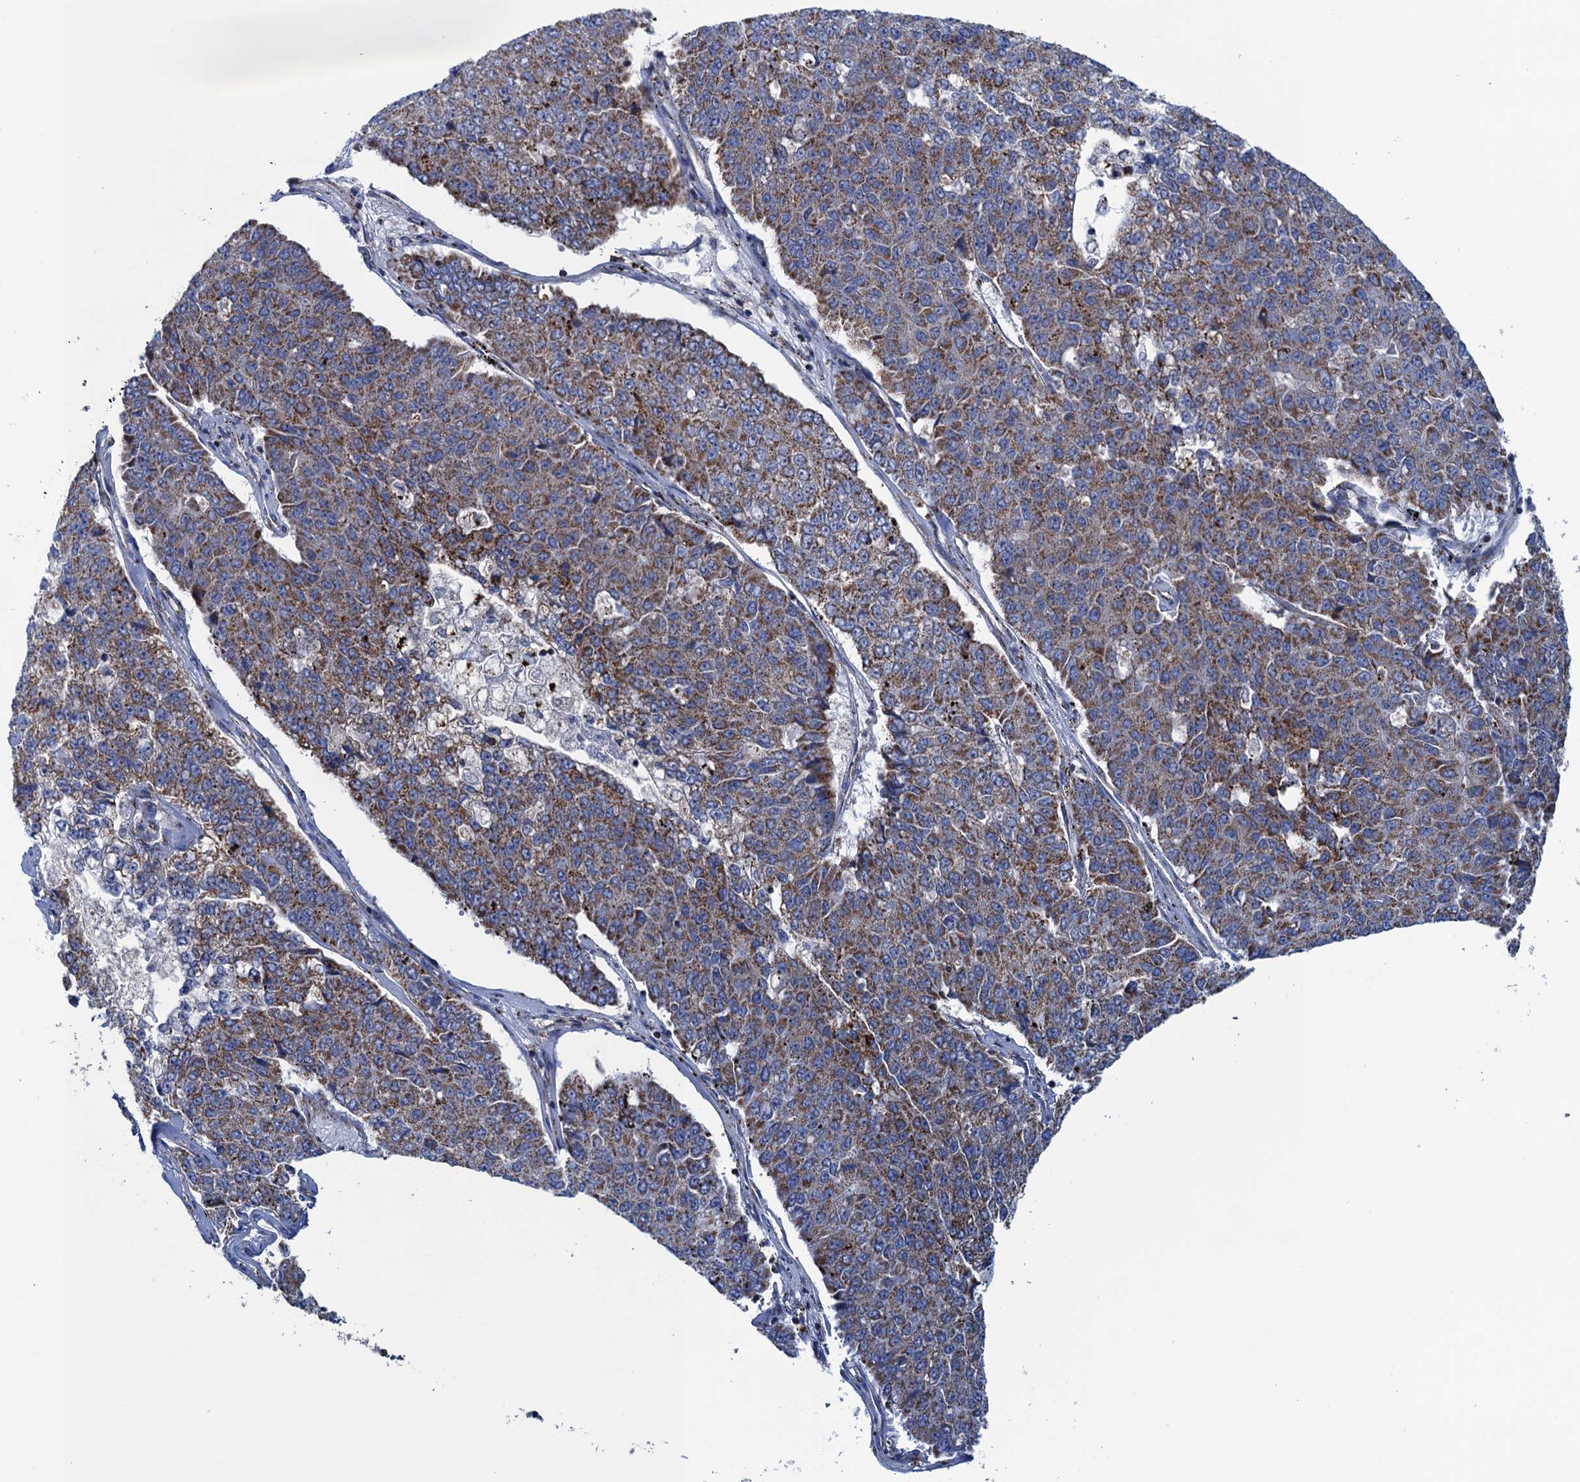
{"staining": {"intensity": "moderate", "quantity": ">75%", "location": "cytoplasmic/membranous"}, "tissue": "pancreatic cancer", "cell_type": "Tumor cells", "image_type": "cancer", "snomed": [{"axis": "morphology", "description": "Adenocarcinoma, NOS"}, {"axis": "topography", "description": "Pancreas"}], "caption": "An immunohistochemistry micrograph of neoplastic tissue is shown. Protein staining in brown highlights moderate cytoplasmic/membranous positivity in adenocarcinoma (pancreatic) within tumor cells.", "gene": "GTPBP3", "patient": {"sex": "male", "age": 50}}